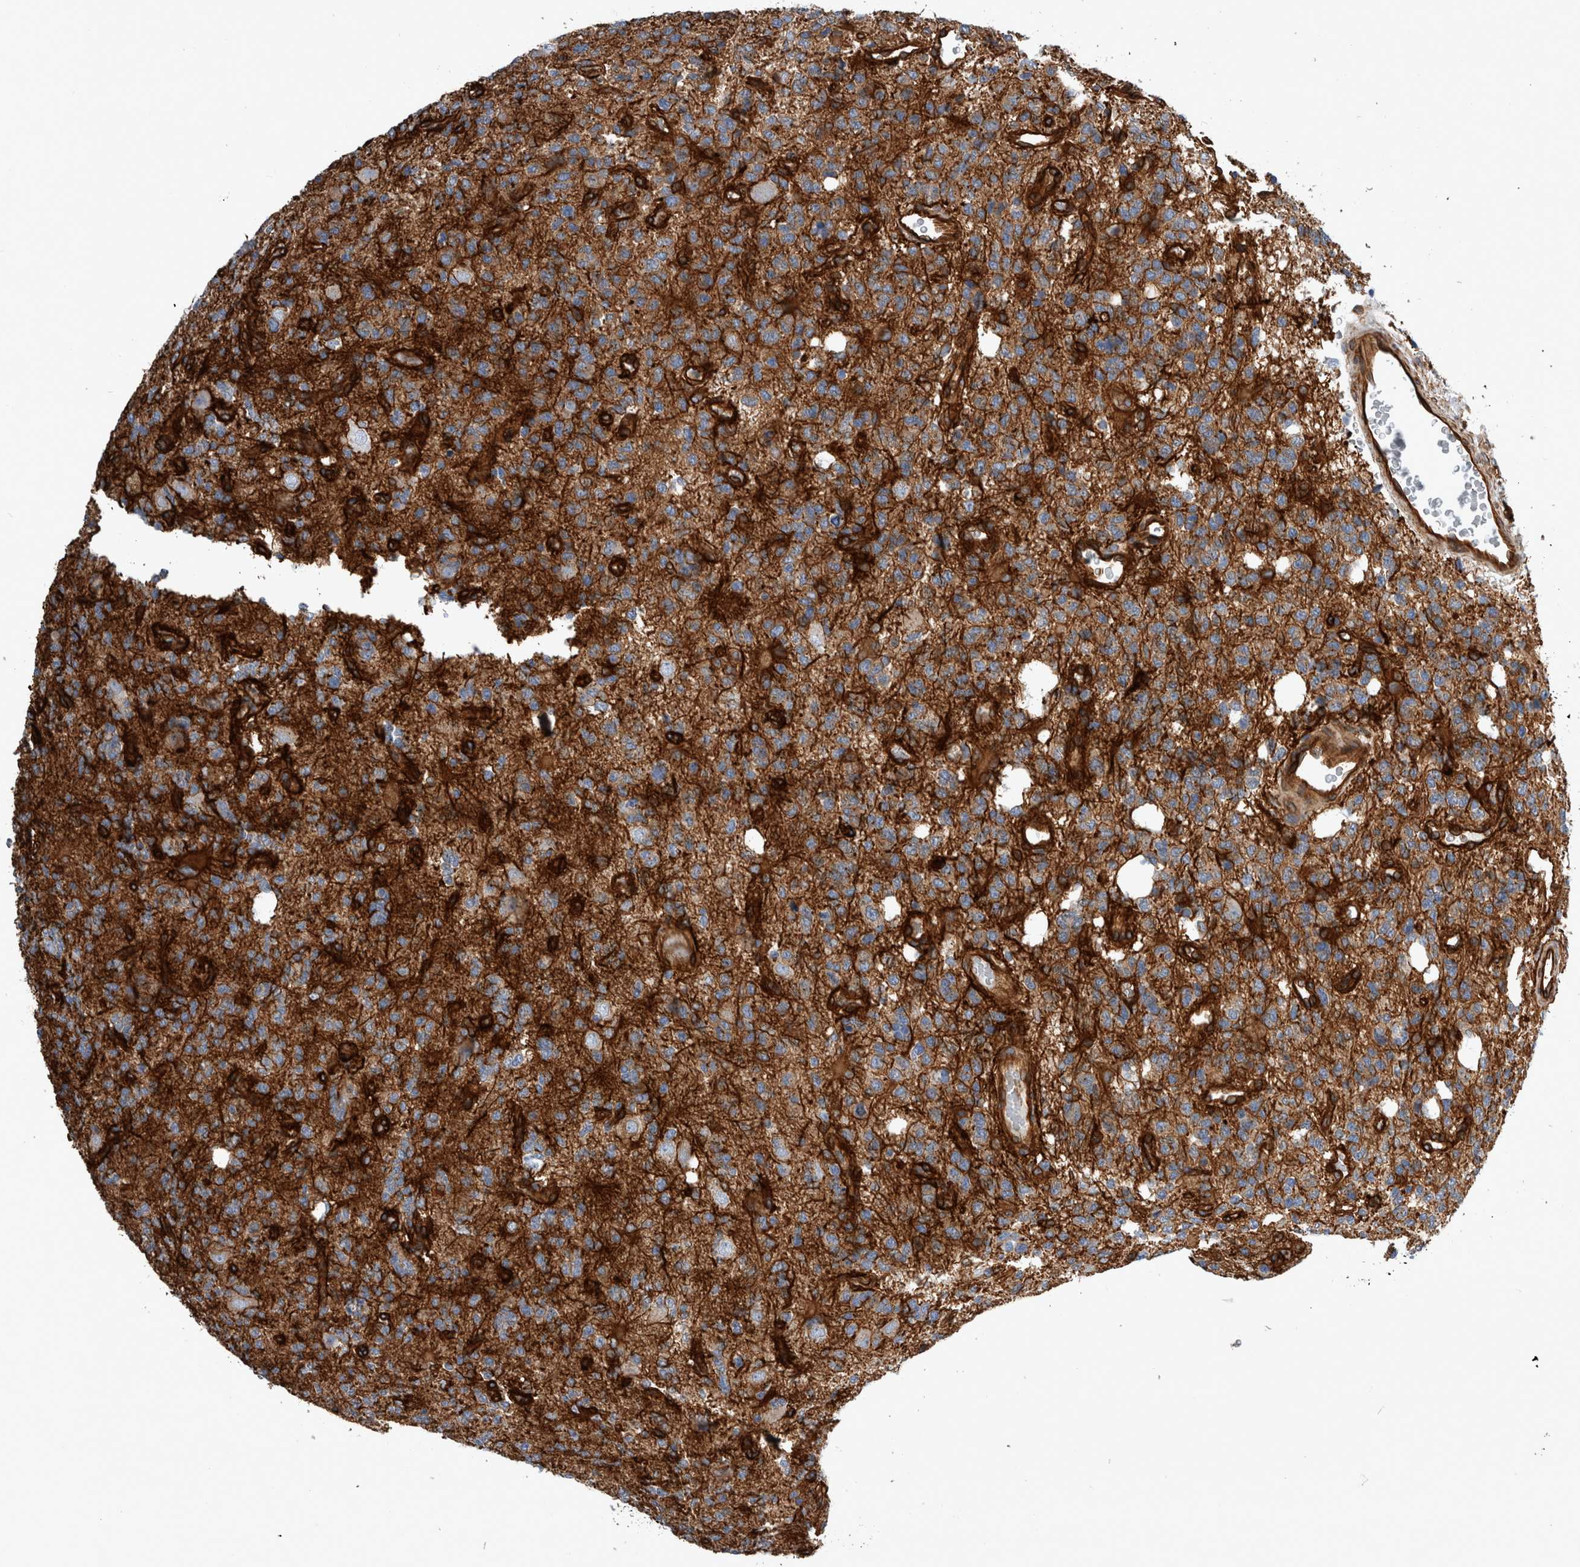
{"staining": {"intensity": "moderate", "quantity": "25%-75%", "location": "cytoplasmic/membranous"}, "tissue": "glioma", "cell_type": "Tumor cells", "image_type": "cancer", "snomed": [{"axis": "morphology", "description": "Glioma, malignant, High grade"}, {"axis": "topography", "description": "Brain"}], "caption": "High-grade glioma (malignant) stained for a protein (brown) exhibits moderate cytoplasmic/membranous positive positivity in about 25%-75% of tumor cells.", "gene": "PLEC", "patient": {"sex": "female", "age": 62}}